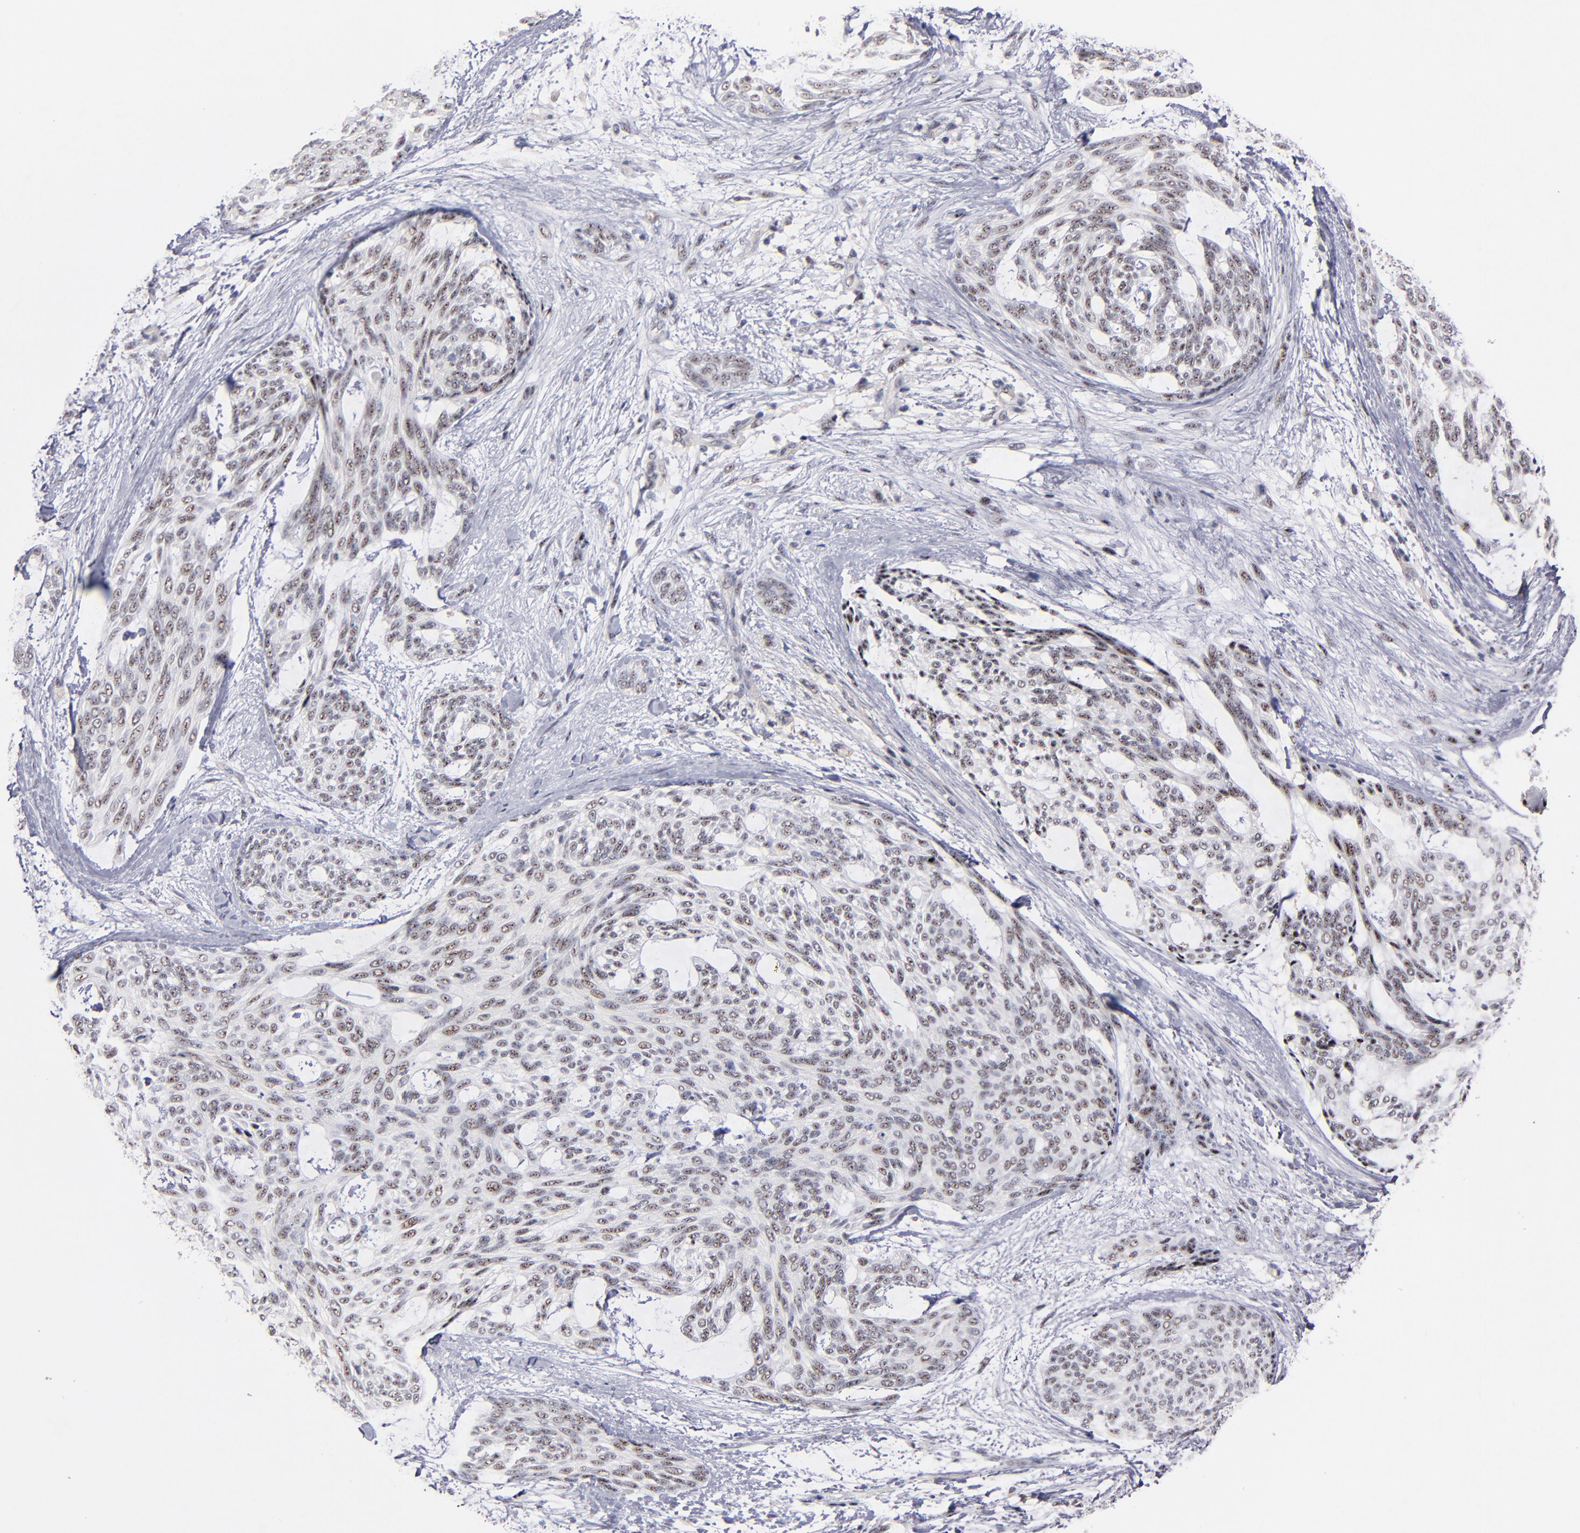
{"staining": {"intensity": "moderate", "quantity": "25%-75%", "location": "nuclear"}, "tissue": "skin cancer", "cell_type": "Tumor cells", "image_type": "cancer", "snomed": [{"axis": "morphology", "description": "Normal tissue, NOS"}, {"axis": "morphology", "description": "Basal cell carcinoma"}, {"axis": "topography", "description": "Skin"}], "caption": "This is a histology image of IHC staining of skin basal cell carcinoma, which shows moderate positivity in the nuclear of tumor cells.", "gene": "RAF1", "patient": {"sex": "female", "age": 71}}